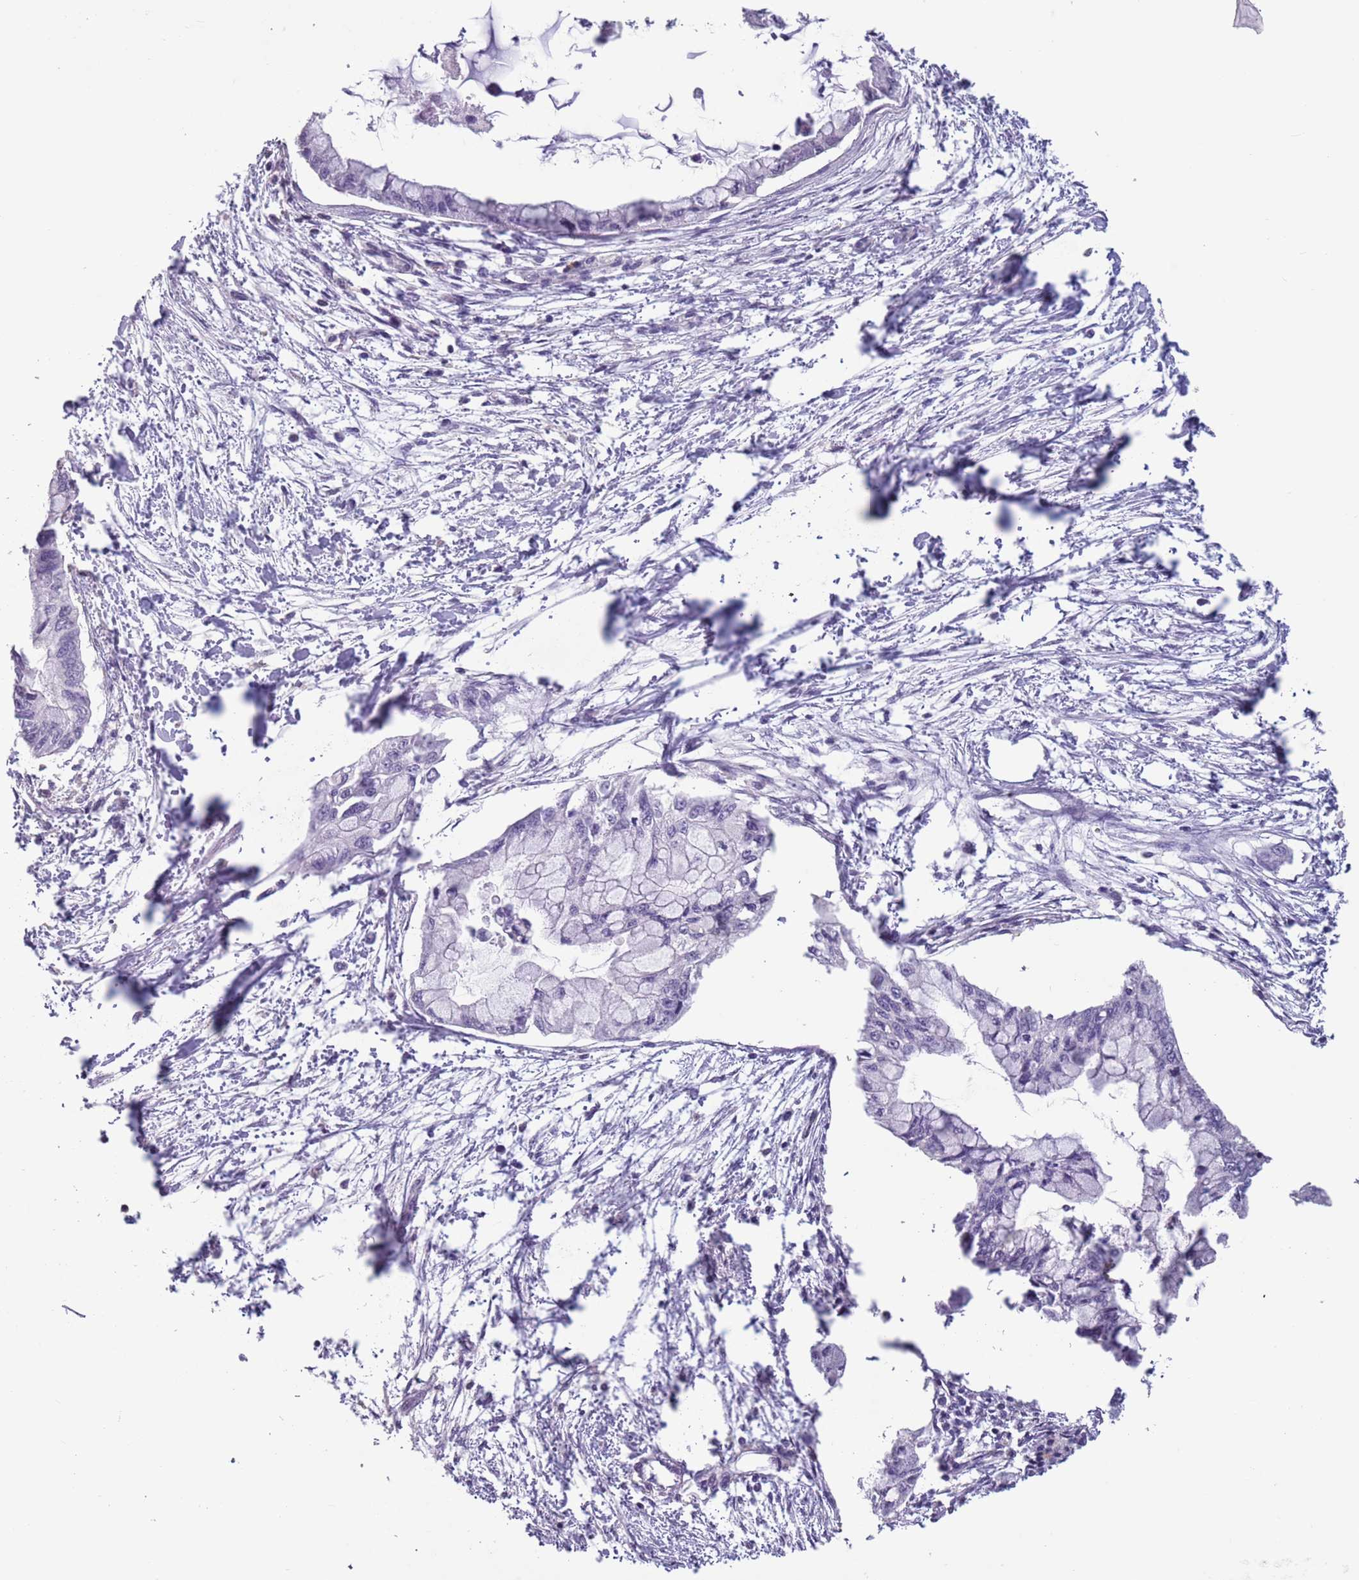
{"staining": {"intensity": "negative", "quantity": "none", "location": "none"}, "tissue": "pancreatic cancer", "cell_type": "Tumor cells", "image_type": "cancer", "snomed": [{"axis": "morphology", "description": "Adenocarcinoma, NOS"}, {"axis": "topography", "description": "Pancreas"}], "caption": "The IHC image has no significant staining in tumor cells of pancreatic cancer (adenocarcinoma) tissue.", "gene": "SUN5", "patient": {"sex": "male", "age": 48}}